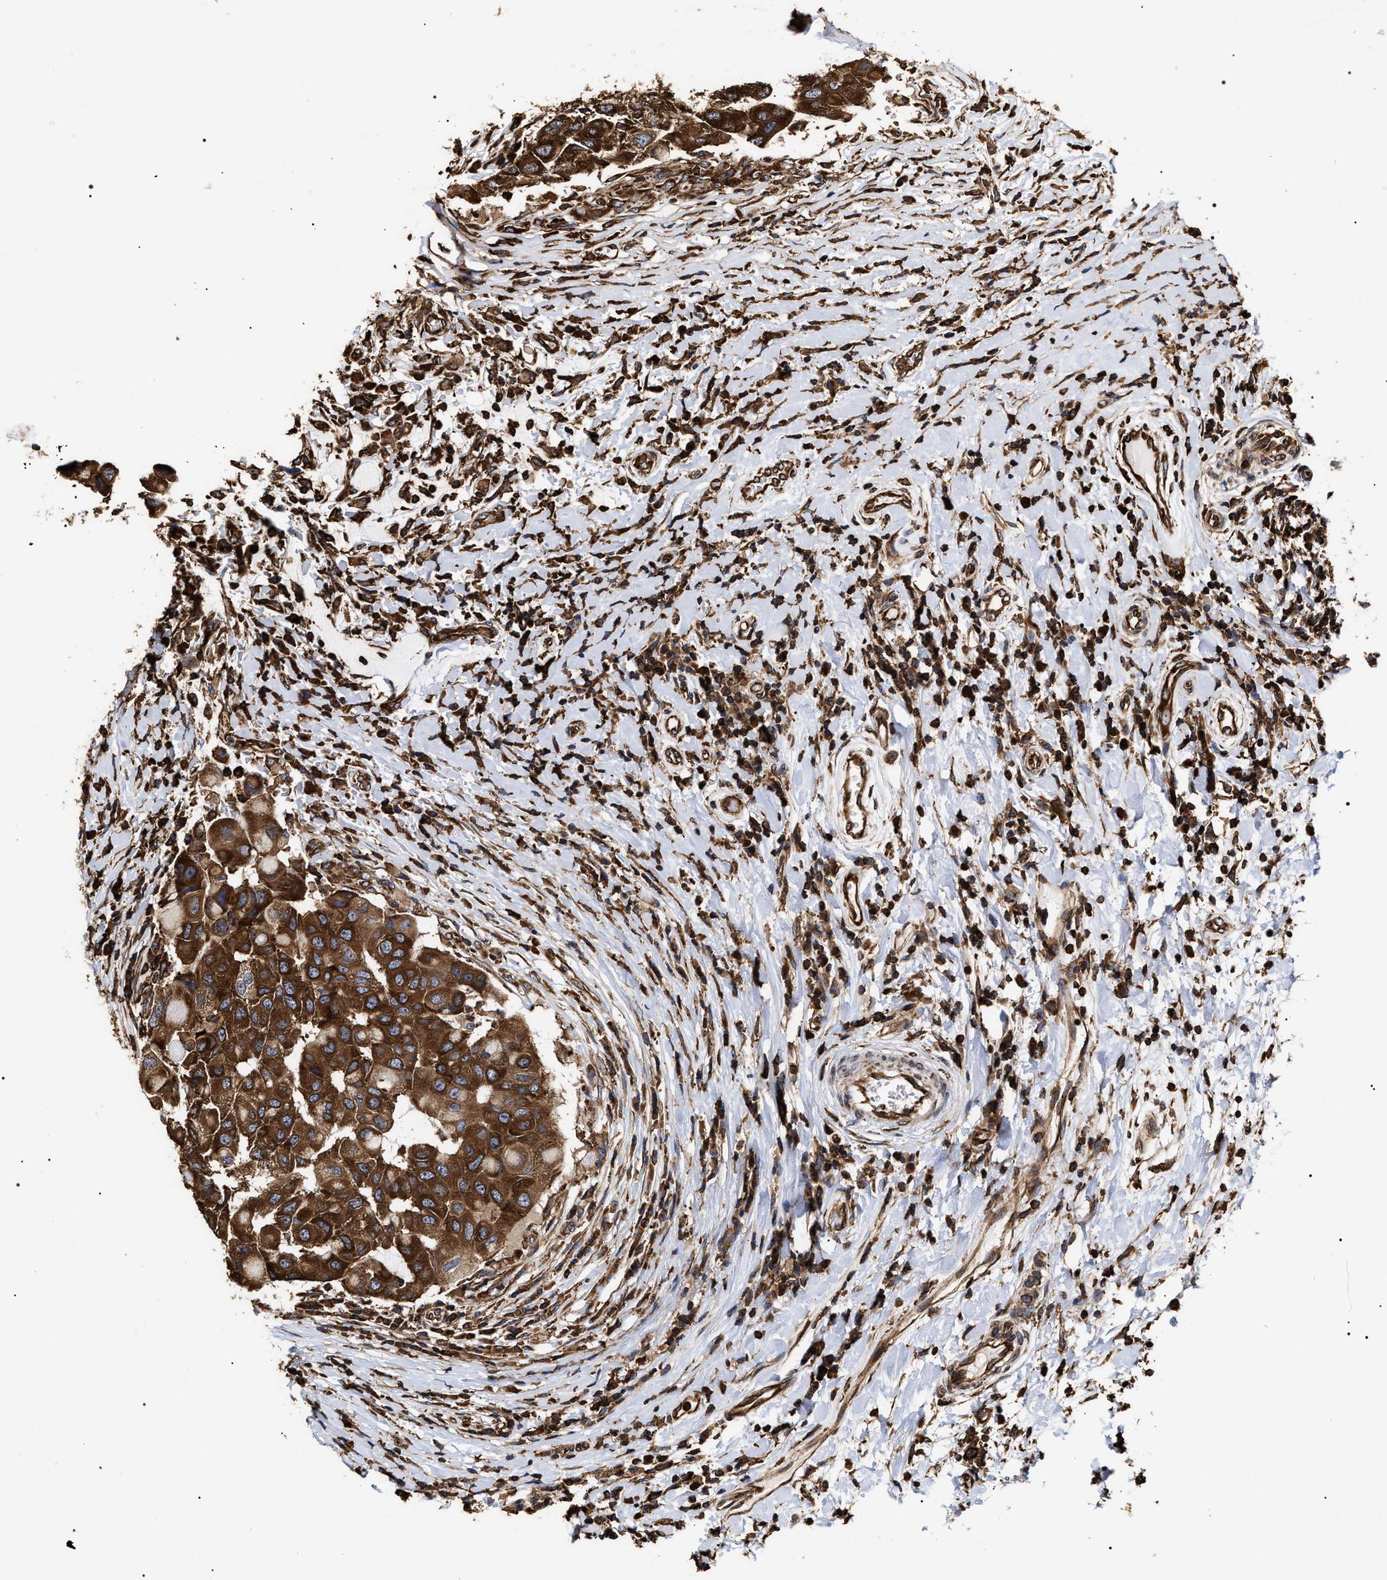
{"staining": {"intensity": "strong", "quantity": ">75%", "location": "cytoplasmic/membranous"}, "tissue": "breast cancer", "cell_type": "Tumor cells", "image_type": "cancer", "snomed": [{"axis": "morphology", "description": "Duct carcinoma"}, {"axis": "topography", "description": "Breast"}], "caption": "This histopathology image exhibits immunohistochemistry staining of breast cancer, with high strong cytoplasmic/membranous staining in approximately >75% of tumor cells.", "gene": "SERBP1", "patient": {"sex": "female", "age": 27}}